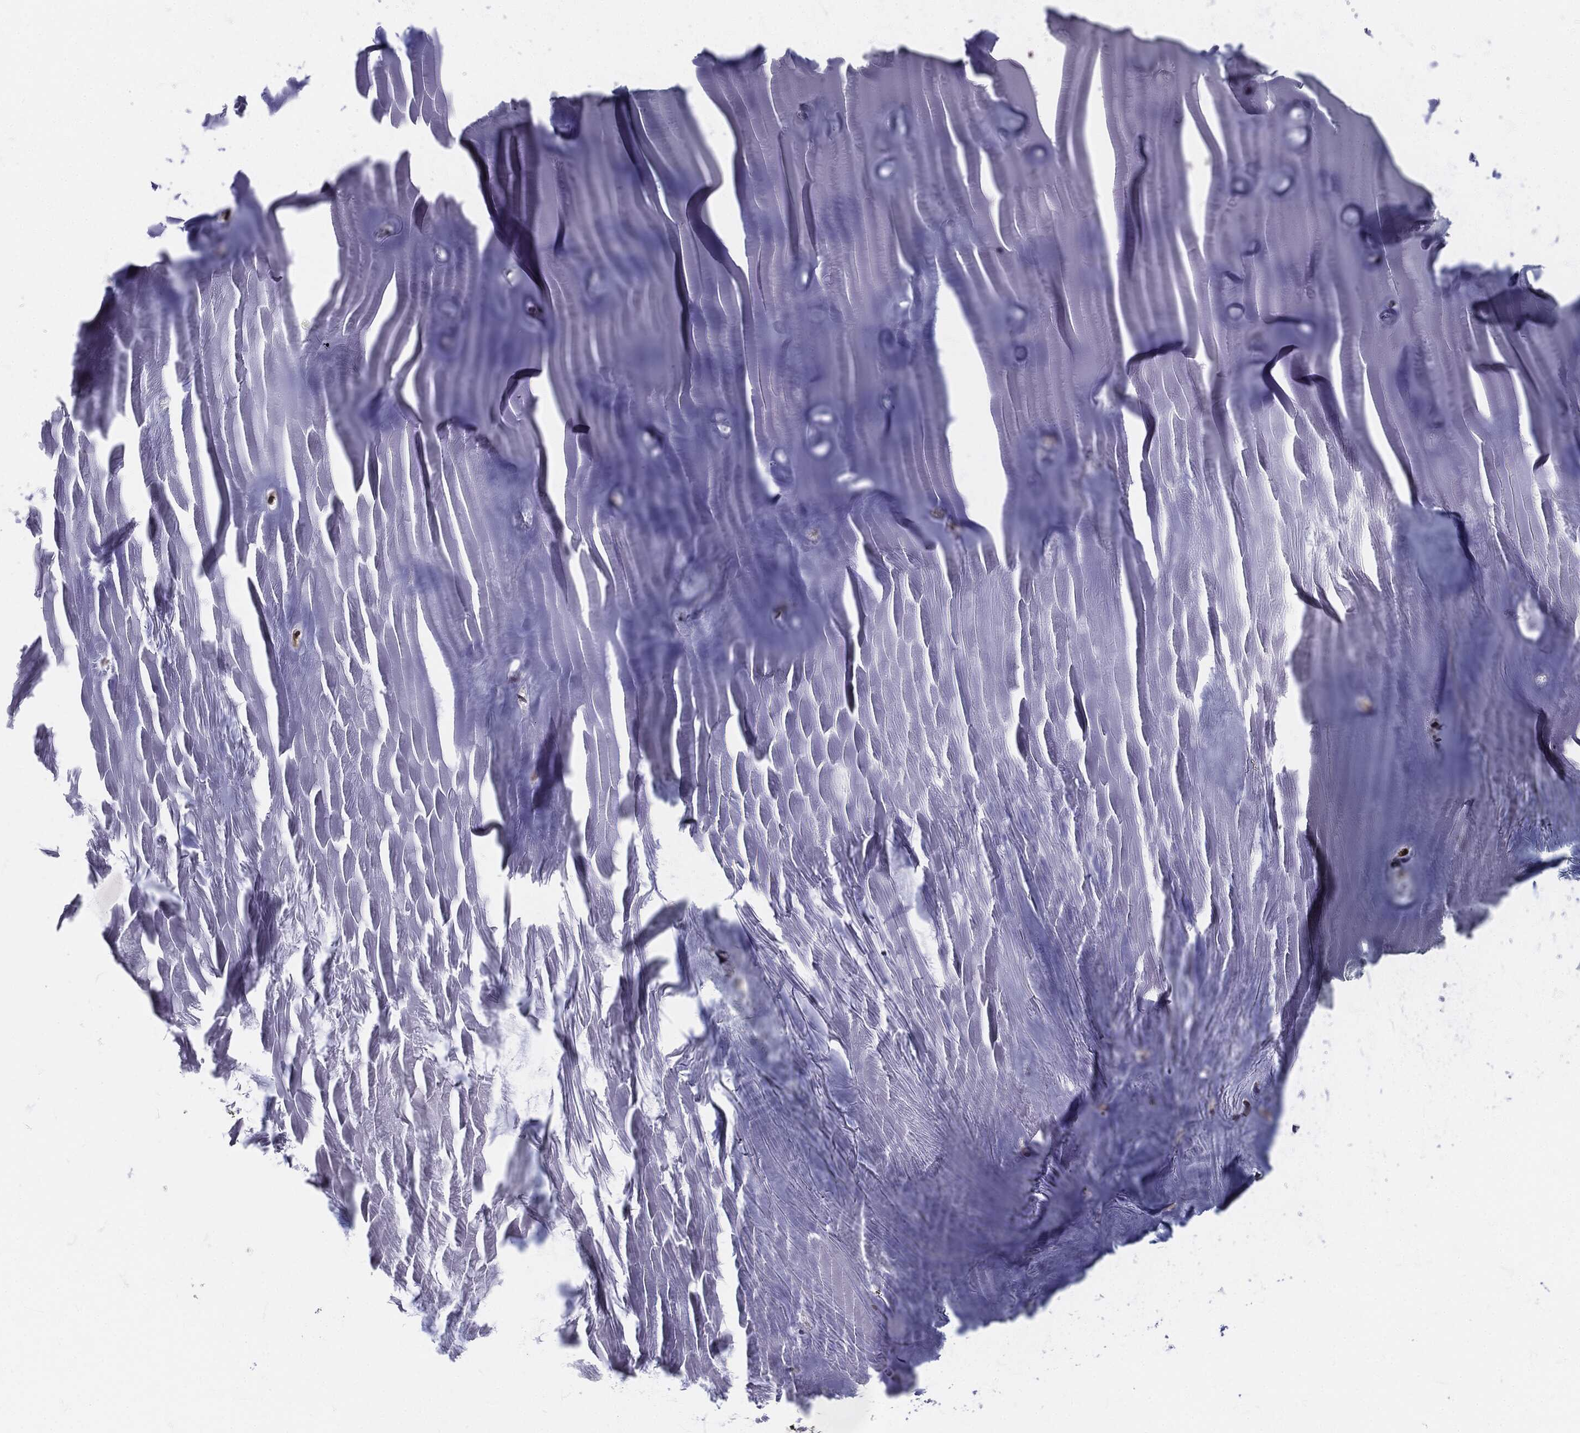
{"staining": {"intensity": "negative", "quantity": "none", "location": "none"}, "tissue": "soft tissue", "cell_type": "Chondrocytes", "image_type": "normal", "snomed": [{"axis": "morphology", "description": "Normal tissue, NOS"}, {"axis": "topography", "description": "Cartilage tissue"}], "caption": "High power microscopy histopathology image of an IHC photomicrograph of unremarkable soft tissue, revealing no significant staining in chondrocytes. (DAB IHC, high magnification).", "gene": "SIGLEC9", "patient": {"sex": "male", "age": 81}}